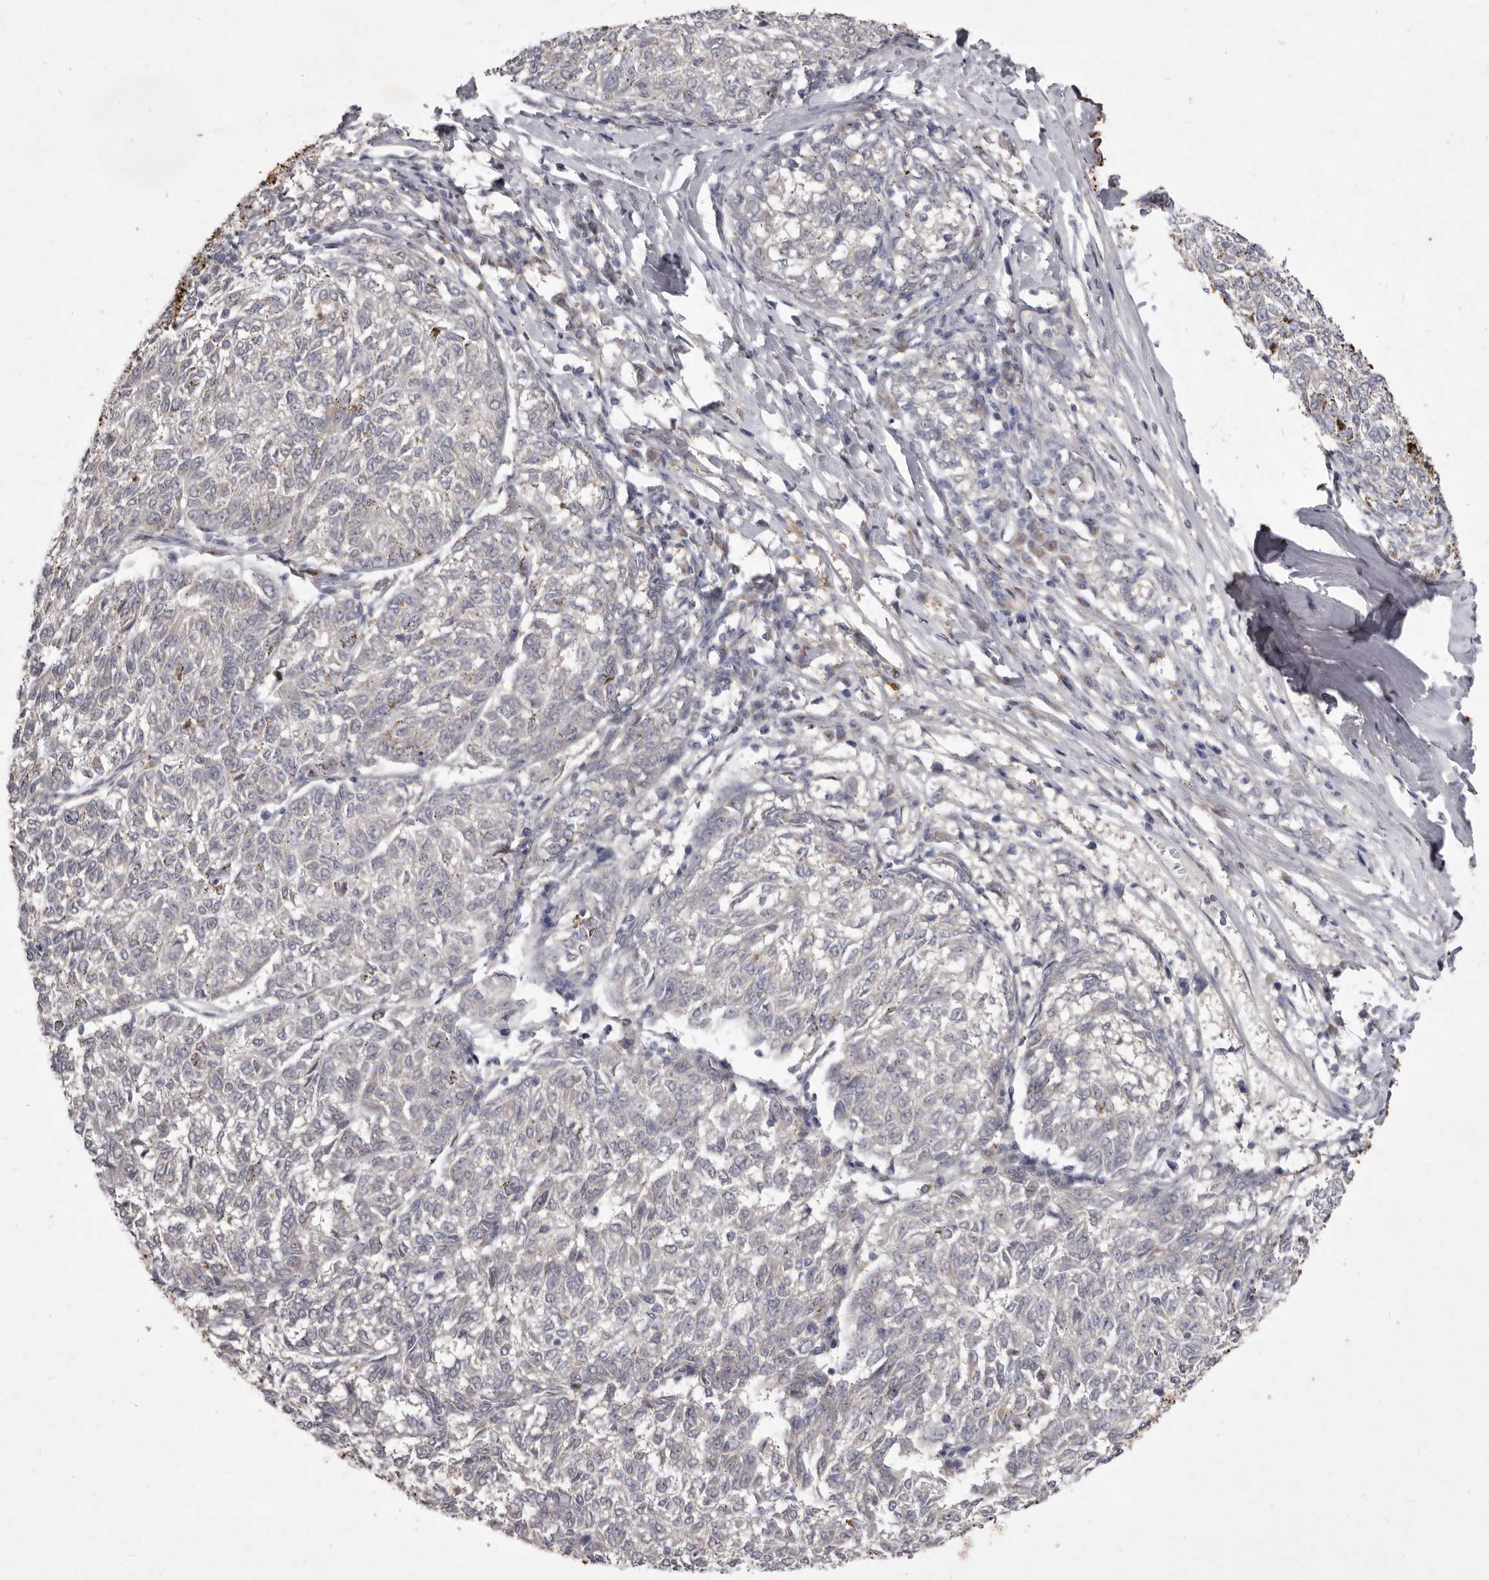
{"staining": {"intensity": "negative", "quantity": "none", "location": "none"}, "tissue": "melanoma", "cell_type": "Tumor cells", "image_type": "cancer", "snomed": [{"axis": "morphology", "description": "Malignant melanoma, NOS"}, {"axis": "topography", "description": "Skin"}], "caption": "IHC photomicrograph of neoplastic tissue: human melanoma stained with DAB (3,3'-diaminobenzidine) reveals no significant protein positivity in tumor cells.", "gene": "P2RX6", "patient": {"sex": "female", "age": 72}}